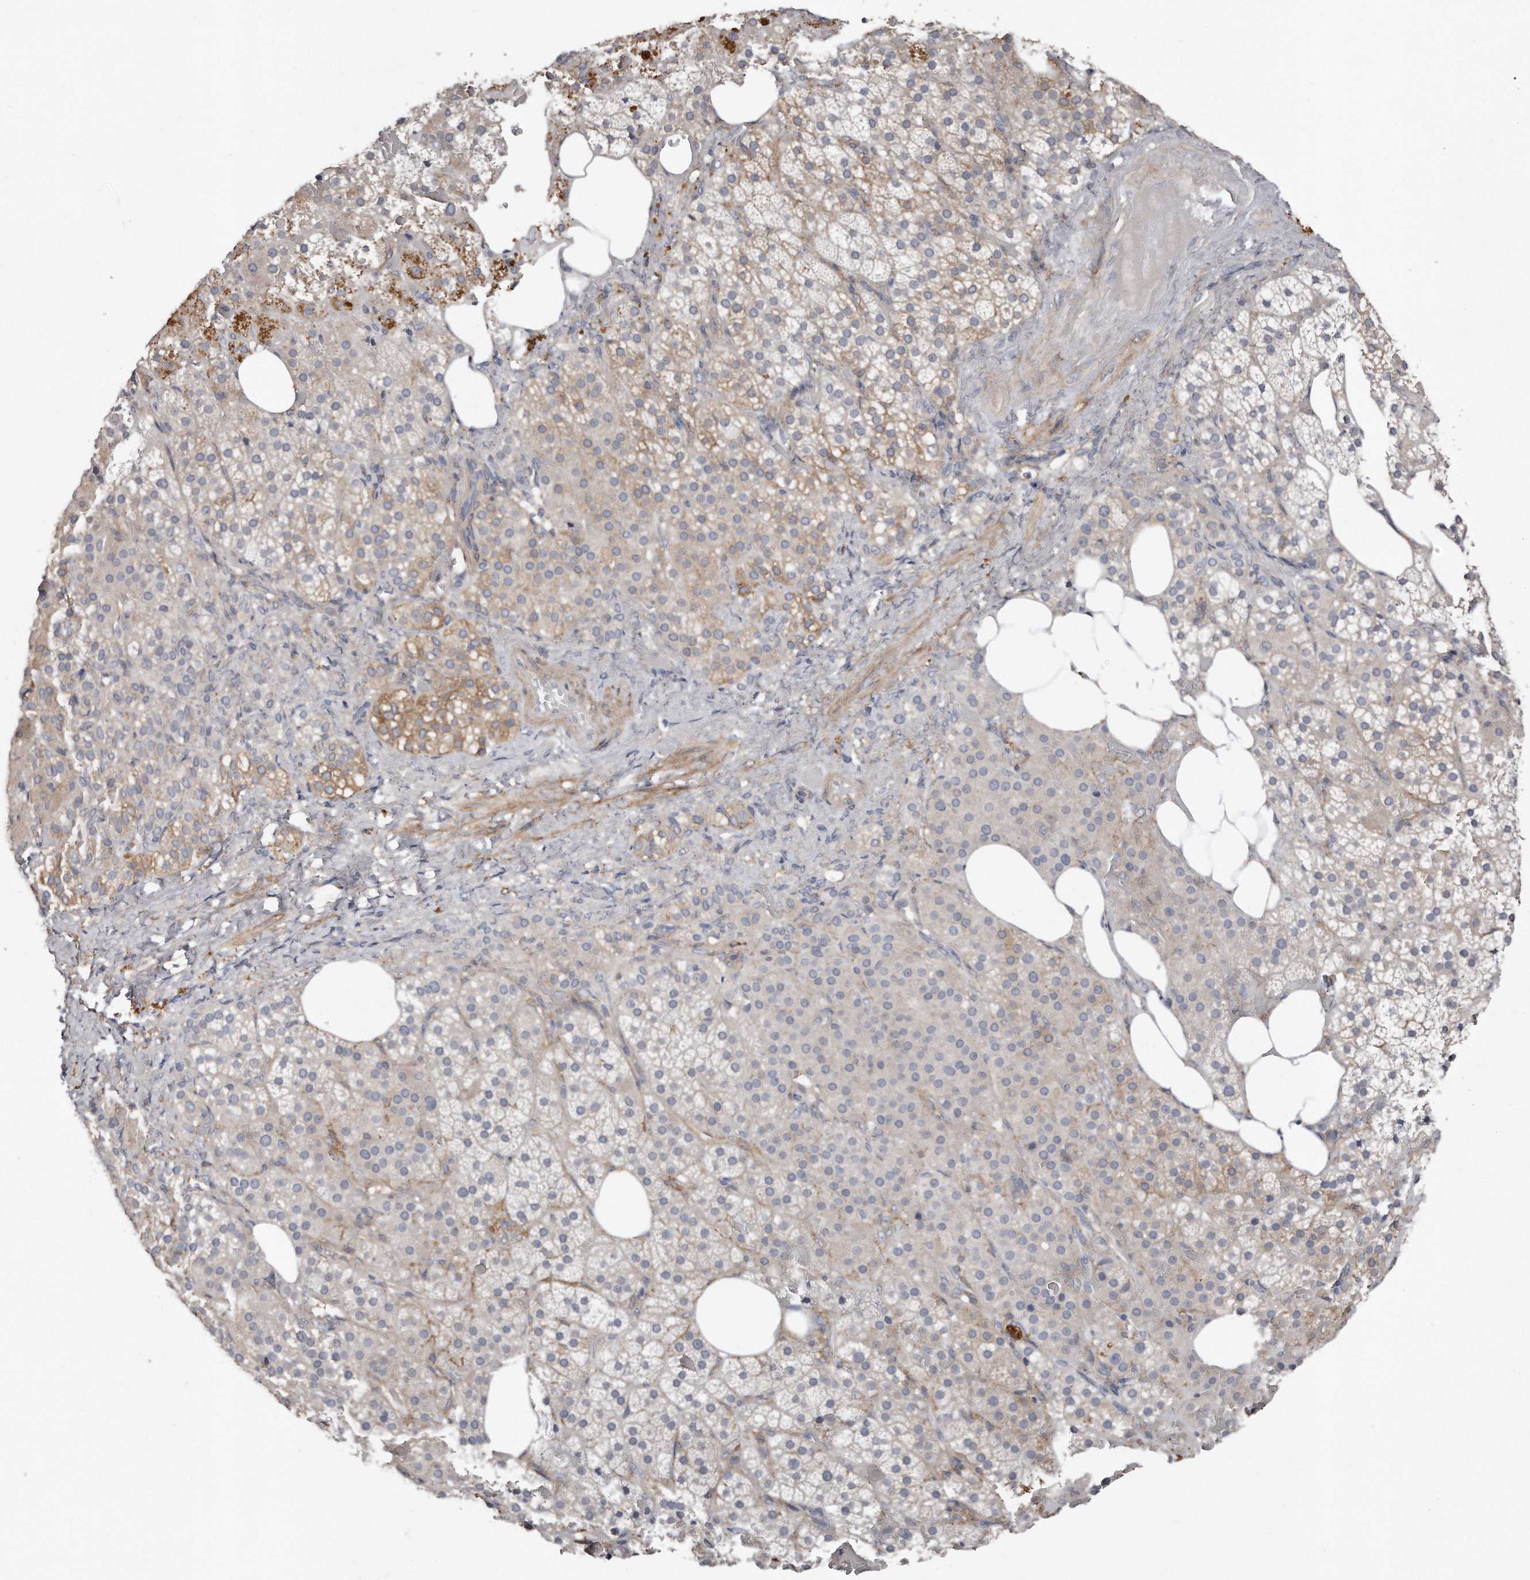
{"staining": {"intensity": "moderate", "quantity": "25%-75%", "location": "cytoplasmic/membranous"}, "tissue": "adrenal gland", "cell_type": "Glandular cells", "image_type": "normal", "snomed": [{"axis": "morphology", "description": "Normal tissue, NOS"}, {"axis": "topography", "description": "Adrenal gland"}], "caption": "Brown immunohistochemical staining in benign adrenal gland exhibits moderate cytoplasmic/membranous positivity in about 25%-75% of glandular cells. Nuclei are stained in blue.", "gene": "LMOD1", "patient": {"sex": "female", "age": 59}}